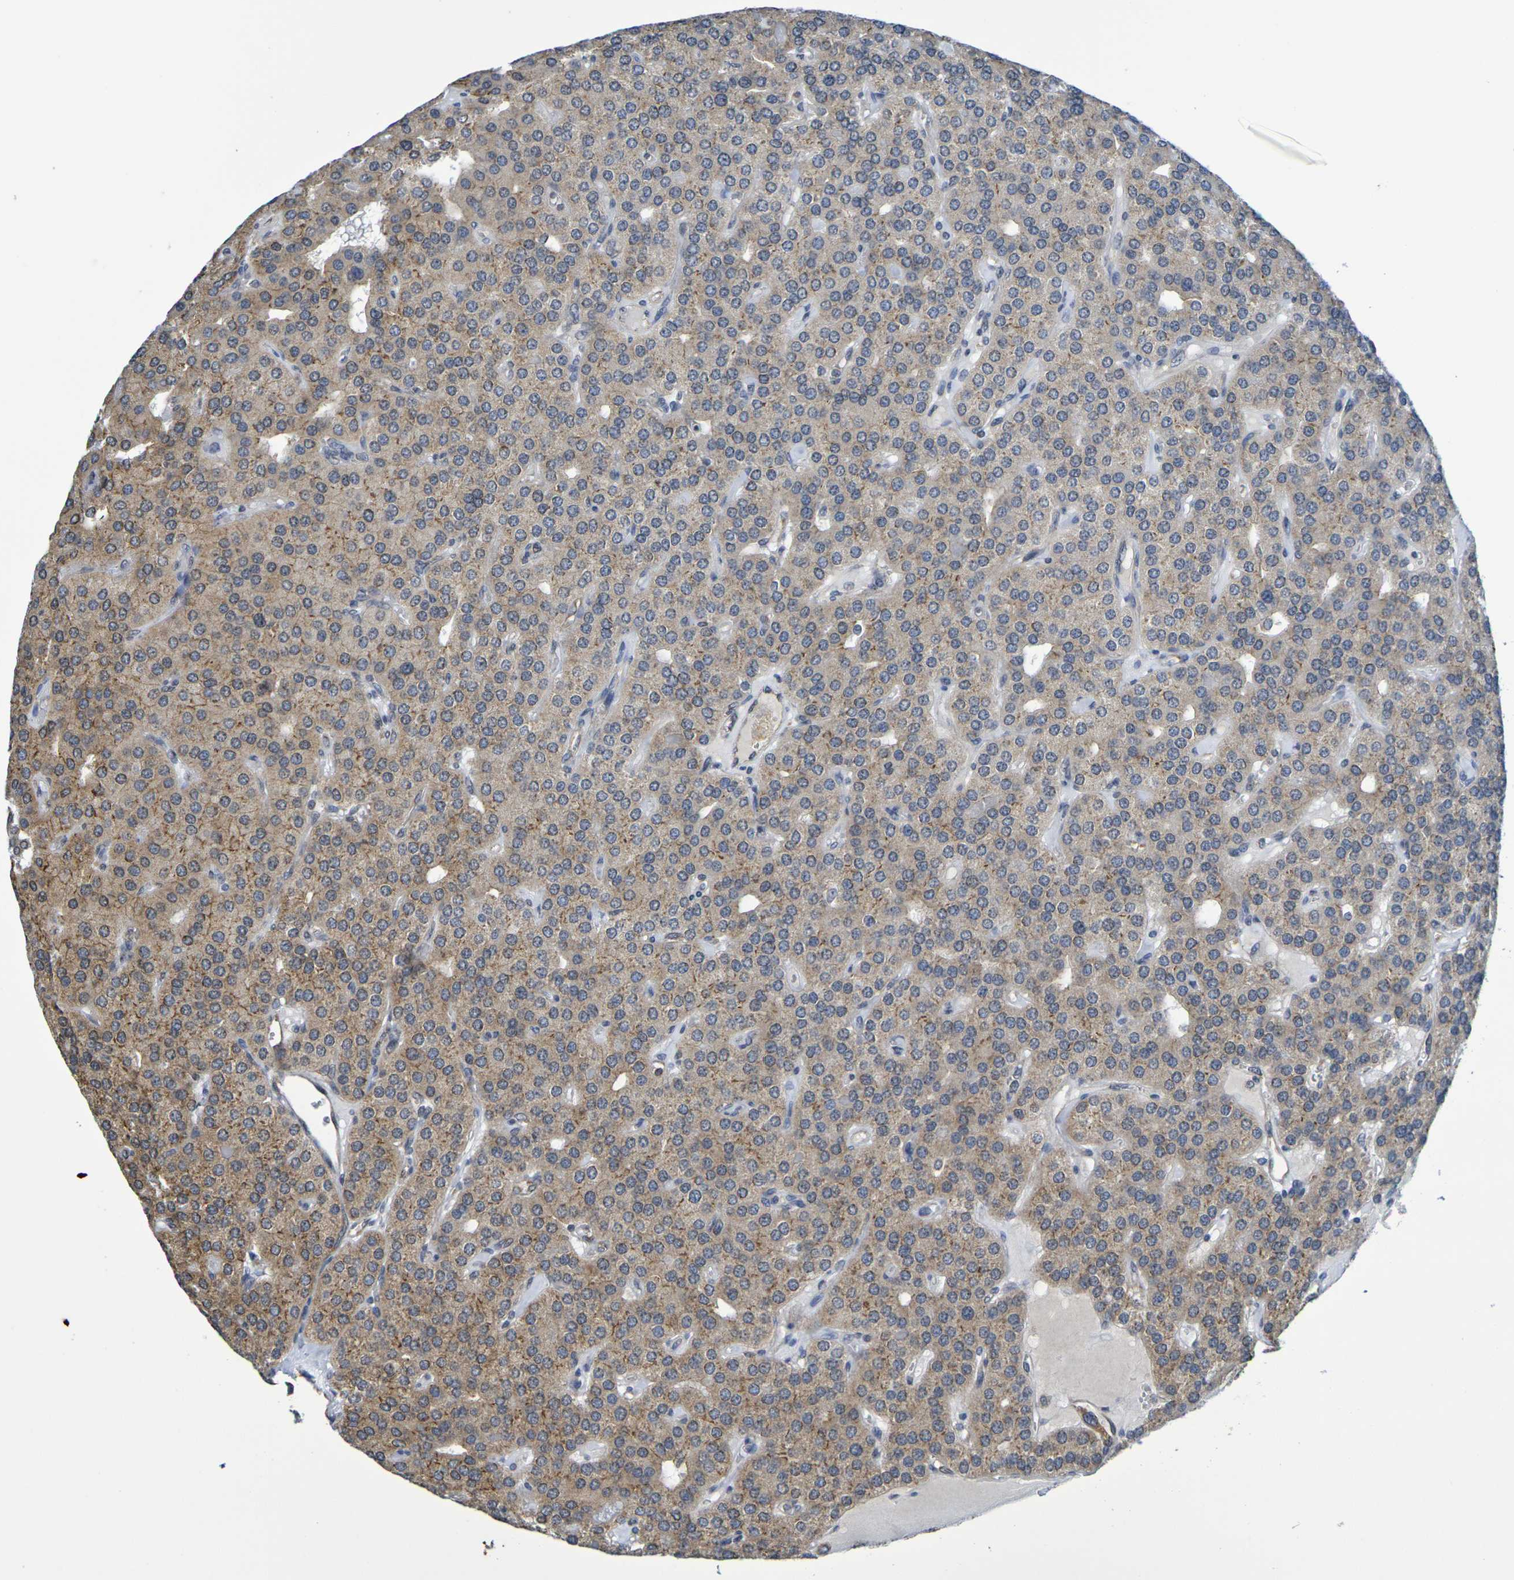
{"staining": {"intensity": "moderate", "quantity": ">75%", "location": "cytoplasmic/membranous"}, "tissue": "parathyroid gland", "cell_type": "Glandular cells", "image_type": "normal", "snomed": [{"axis": "morphology", "description": "Normal tissue, NOS"}, {"axis": "morphology", "description": "Adenoma, NOS"}, {"axis": "topography", "description": "Parathyroid gland"}], "caption": "A high-resolution photomicrograph shows immunohistochemistry staining of benign parathyroid gland, which exhibits moderate cytoplasmic/membranous positivity in approximately >75% of glandular cells. (IHC, brightfield microscopy, high magnification).", "gene": "CHRNB1", "patient": {"sex": "female", "age": 86}}